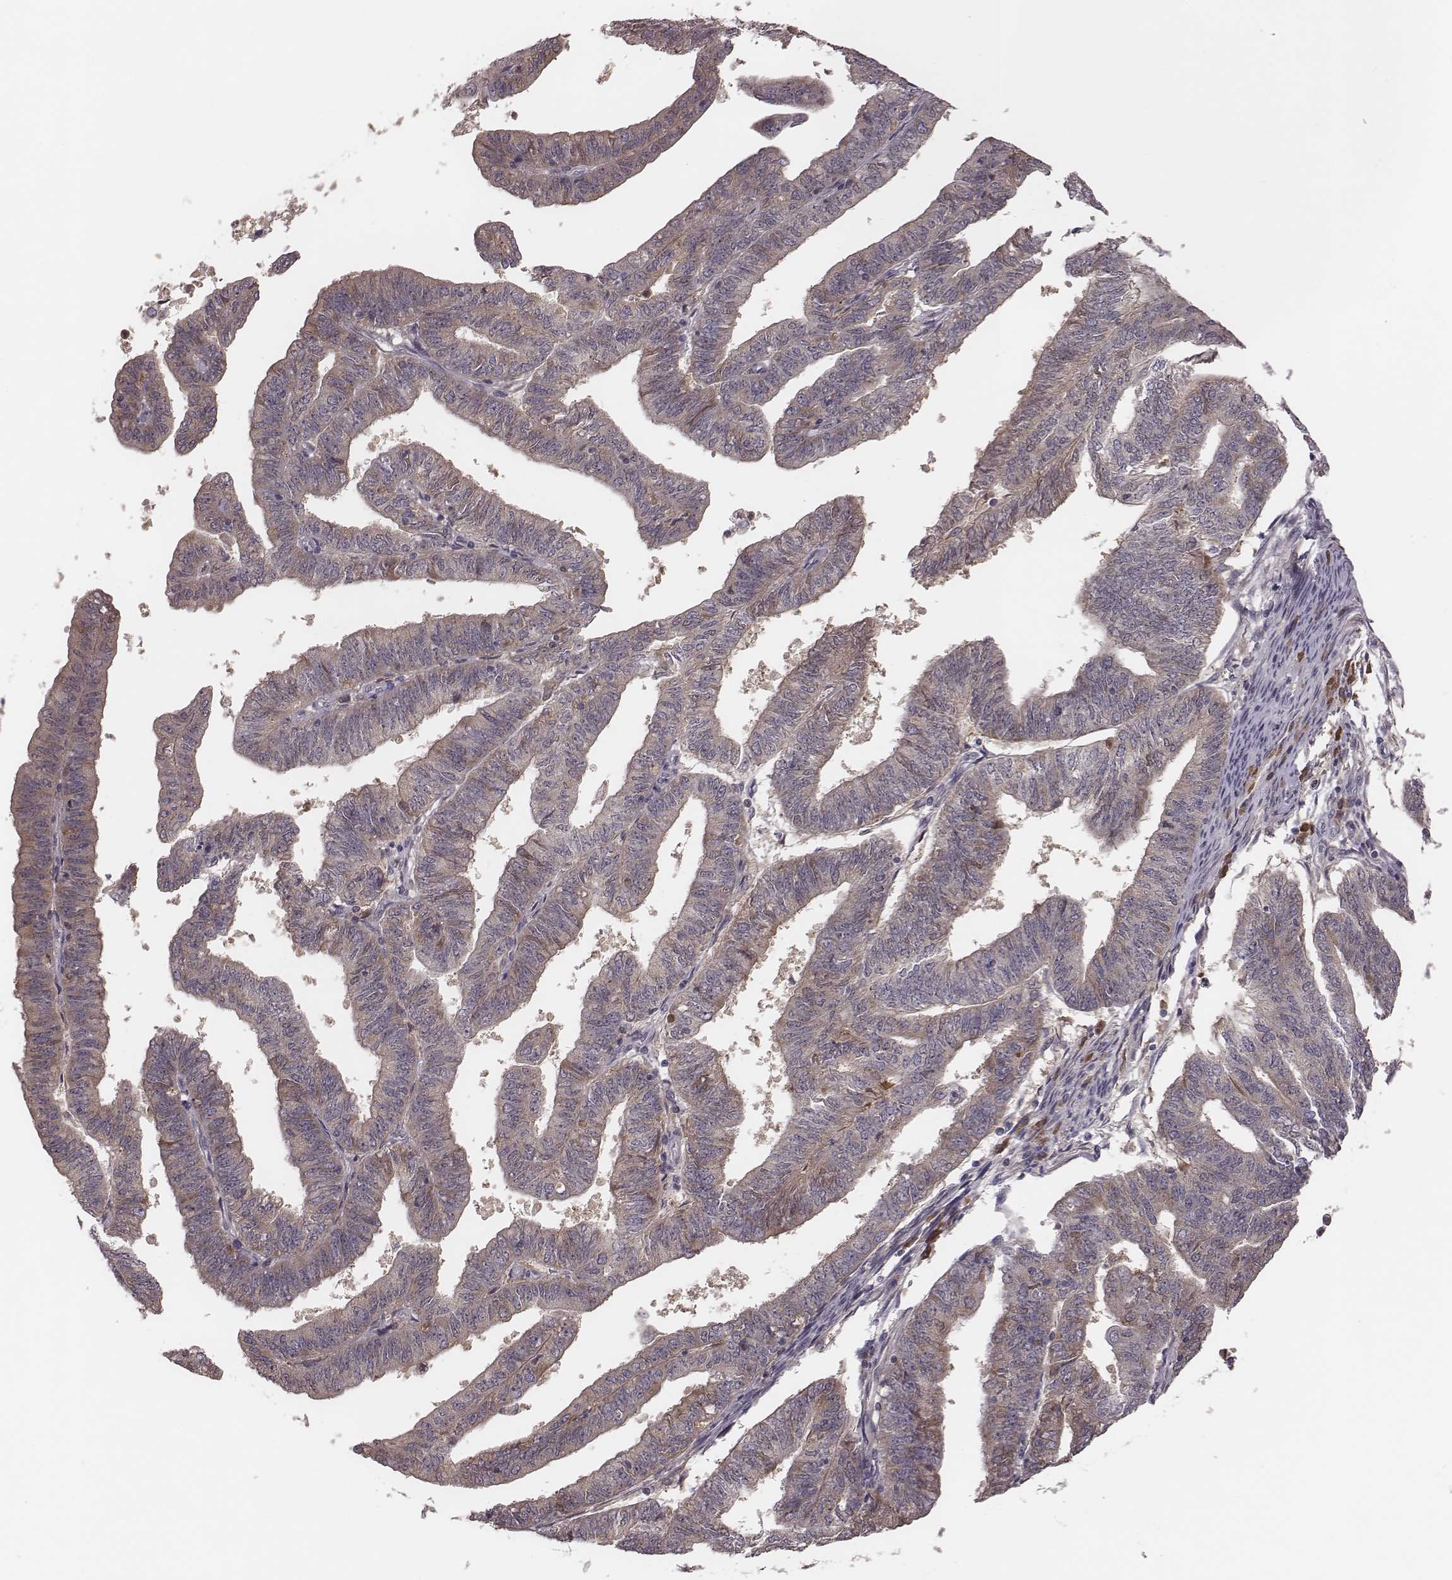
{"staining": {"intensity": "moderate", "quantity": "<25%", "location": "cytoplasmic/membranous"}, "tissue": "endometrial cancer", "cell_type": "Tumor cells", "image_type": "cancer", "snomed": [{"axis": "morphology", "description": "Adenocarcinoma, NOS"}, {"axis": "topography", "description": "Endometrium"}], "caption": "An immunohistochemistry micrograph of tumor tissue is shown. Protein staining in brown labels moderate cytoplasmic/membranous positivity in endometrial cancer within tumor cells. Using DAB (brown) and hematoxylin (blue) stains, captured at high magnification using brightfield microscopy.", "gene": "P2RX5", "patient": {"sex": "female", "age": 82}}